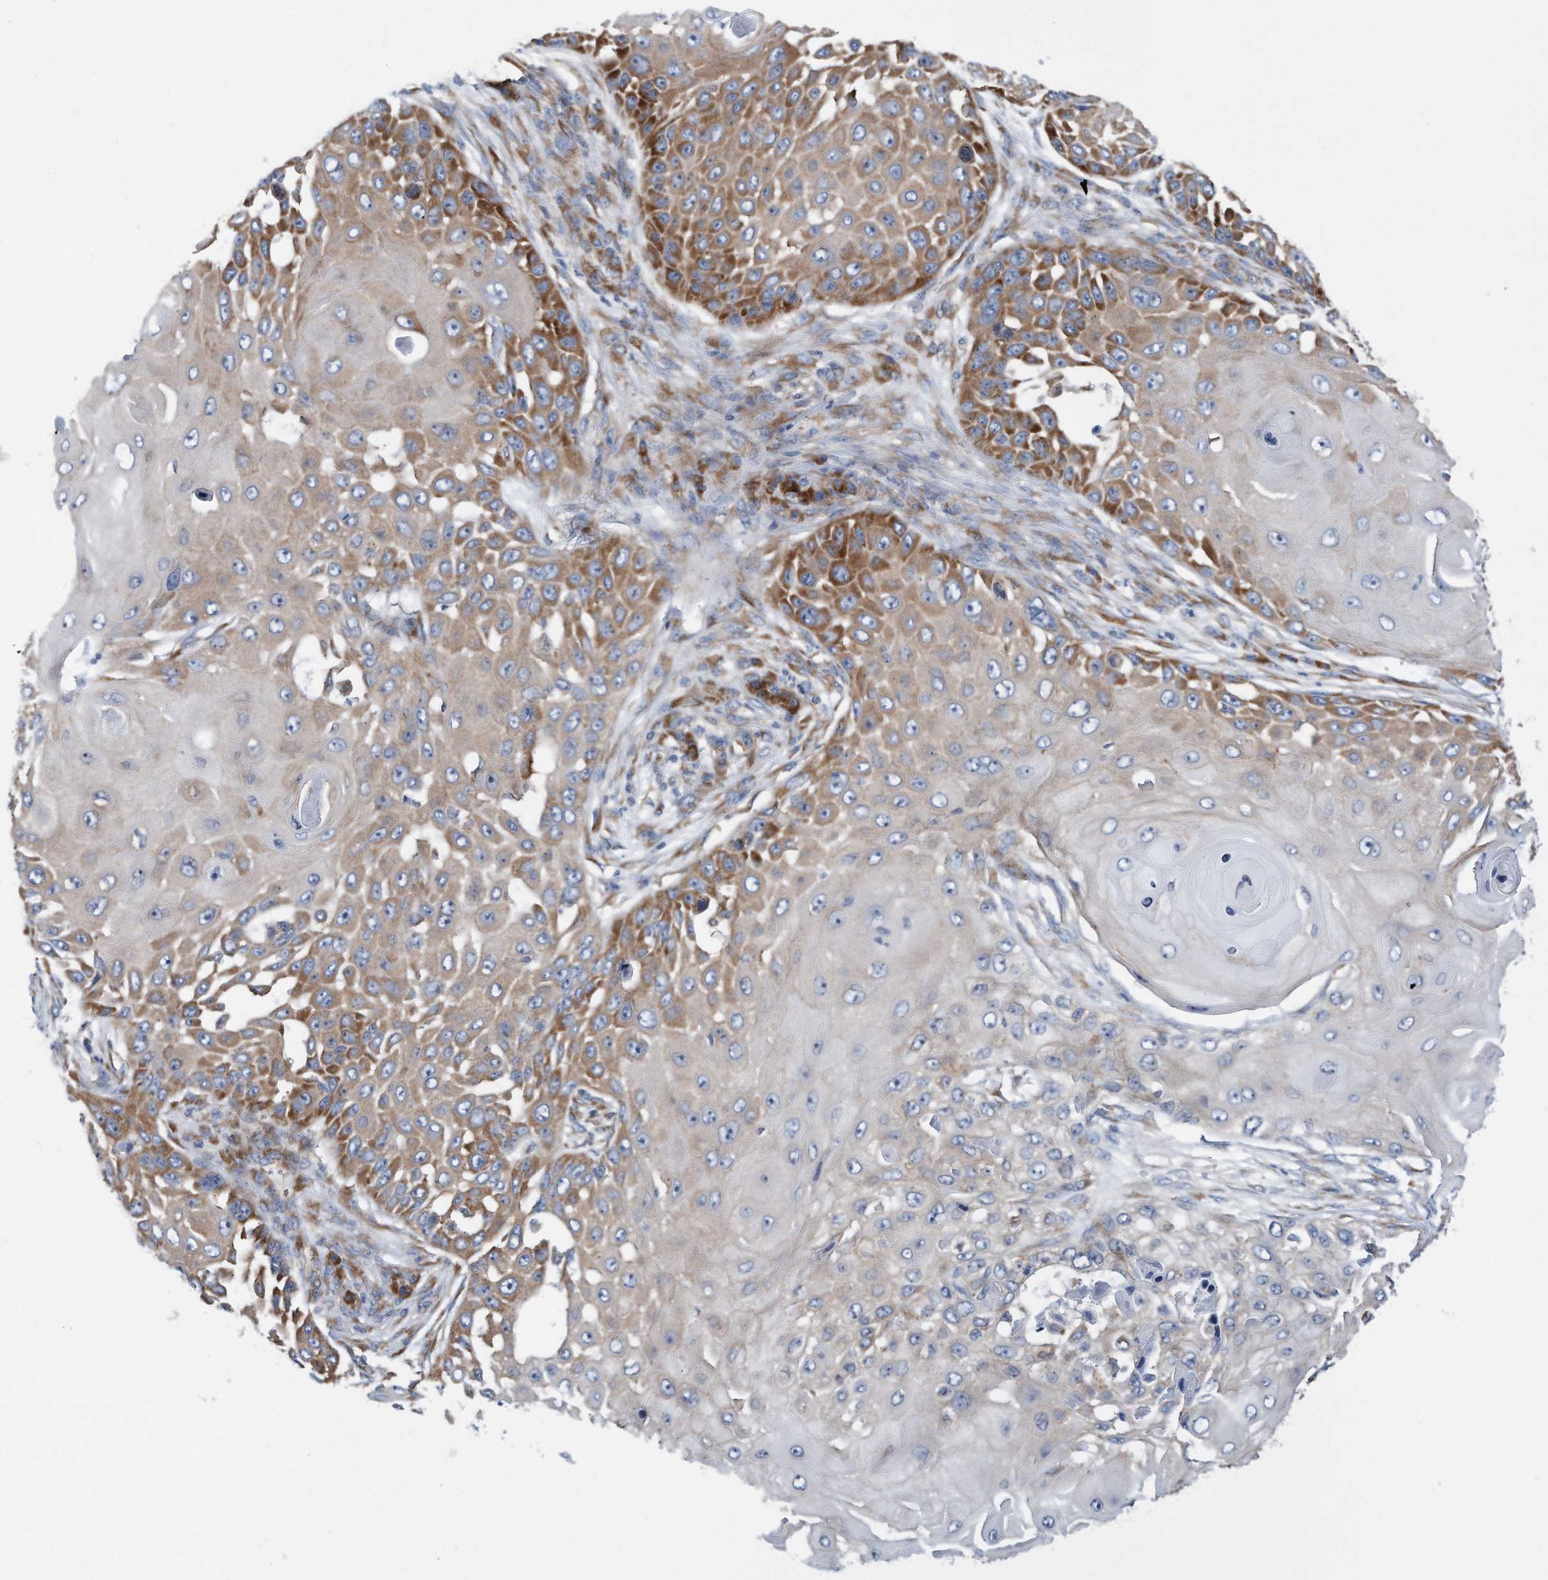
{"staining": {"intensity": "moderate", "quantity": "25%-75%", "location": "cytoplasmic/membranous"}, "tissue": "skin cancer", "cell_type": "Tumor cells", "image_type": "cancer", "snomed": [{"axis": "morphology", "description": "Squamous cell carcinoma, NOS"}, {"axis": "topography", "description": "Skin"}], "caption": "Skin cancer stained with a protein marker demonstrates moderate staining in tumor cells.", "gene": "RPL26L1", "patient": {"sex": "female", "age": 44}}